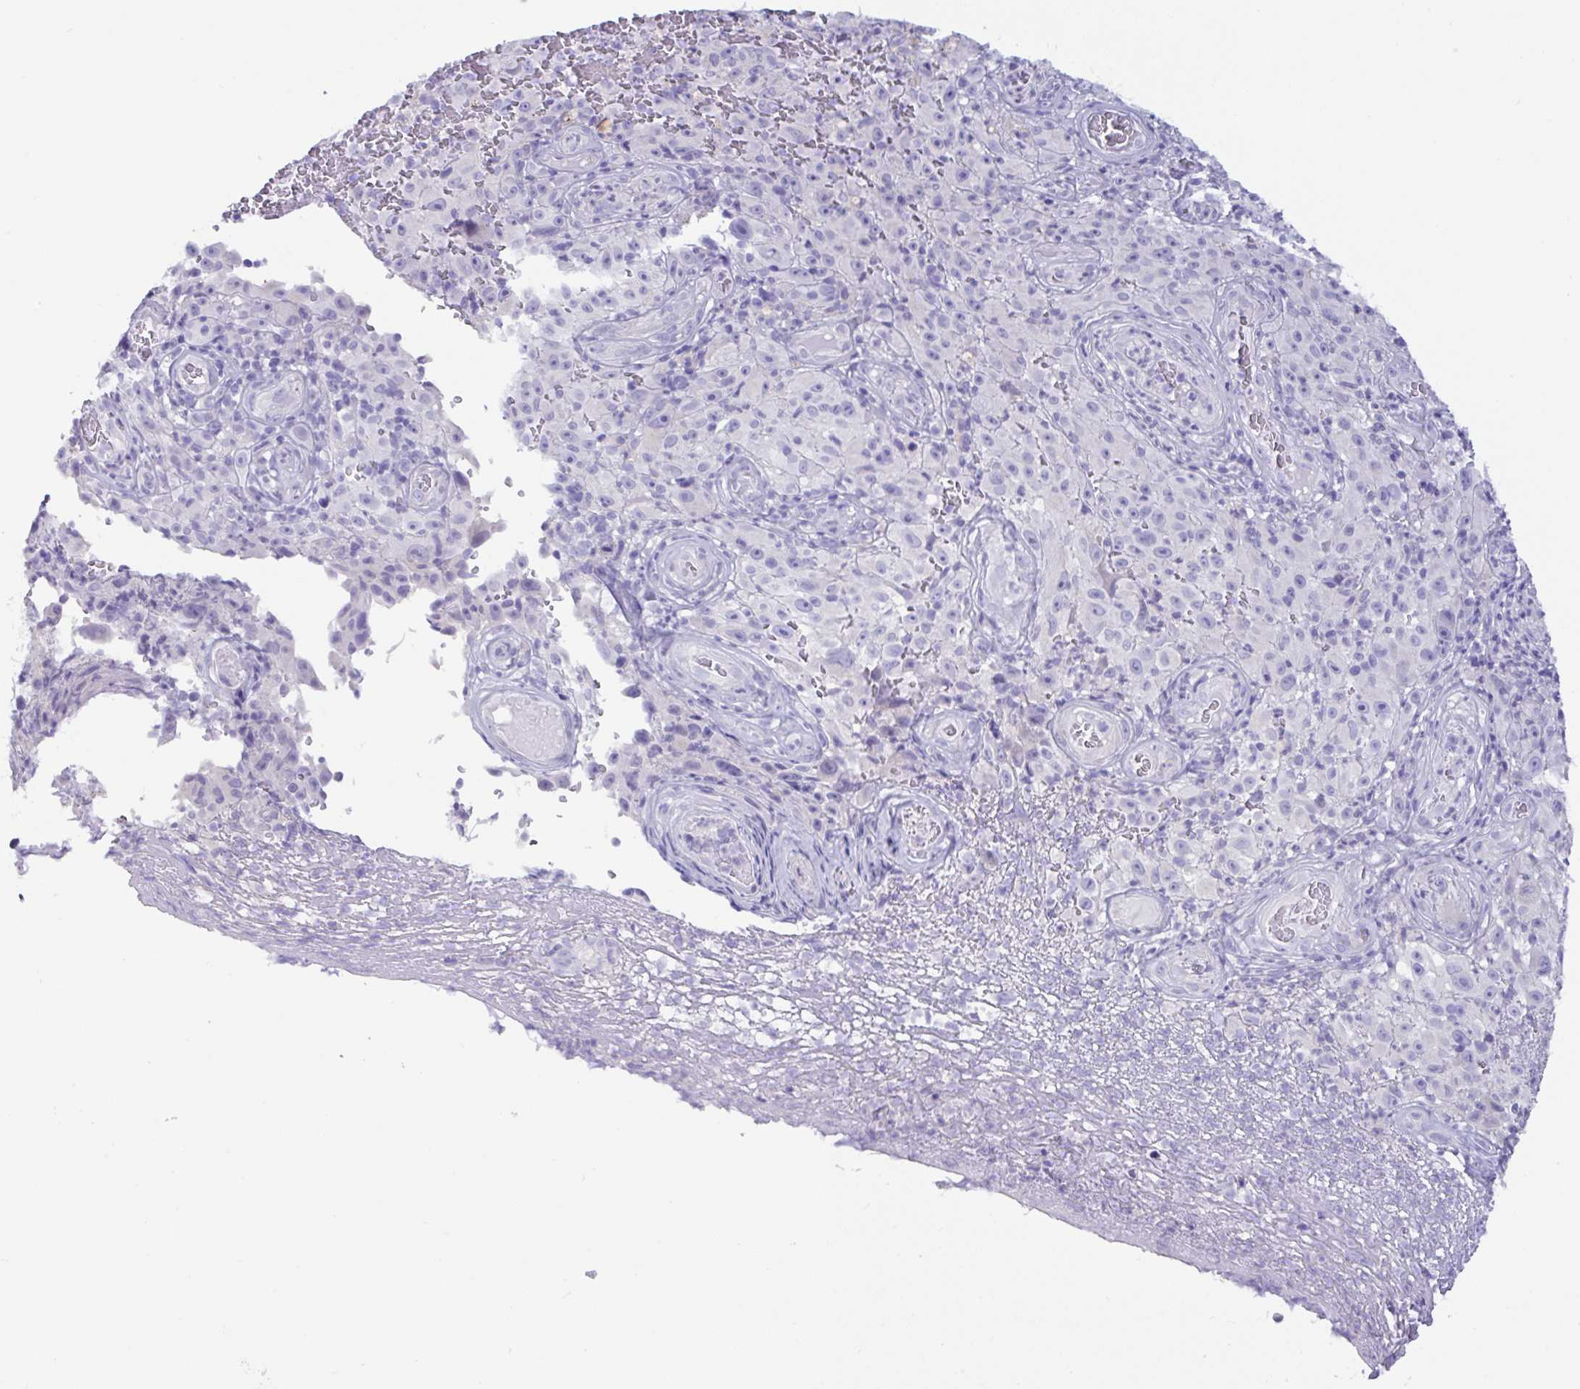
{"staining": {"intensity": "negative", "quantity": "none", "location": "none"}, "tissue": "melanoma", "cell_type": "Tumor cells", "image_type": "cancer", "snomed": [{"axis": "morphology", "description": "Malignant melanoma, NOS"}, {"axis": "topography", "description": "Skin"}], "caption": "A histopathology image of human melanoma is negative for staining in tumor cells.", "gene": "MED11", "patient": {"sex": "female", "age": 82}}